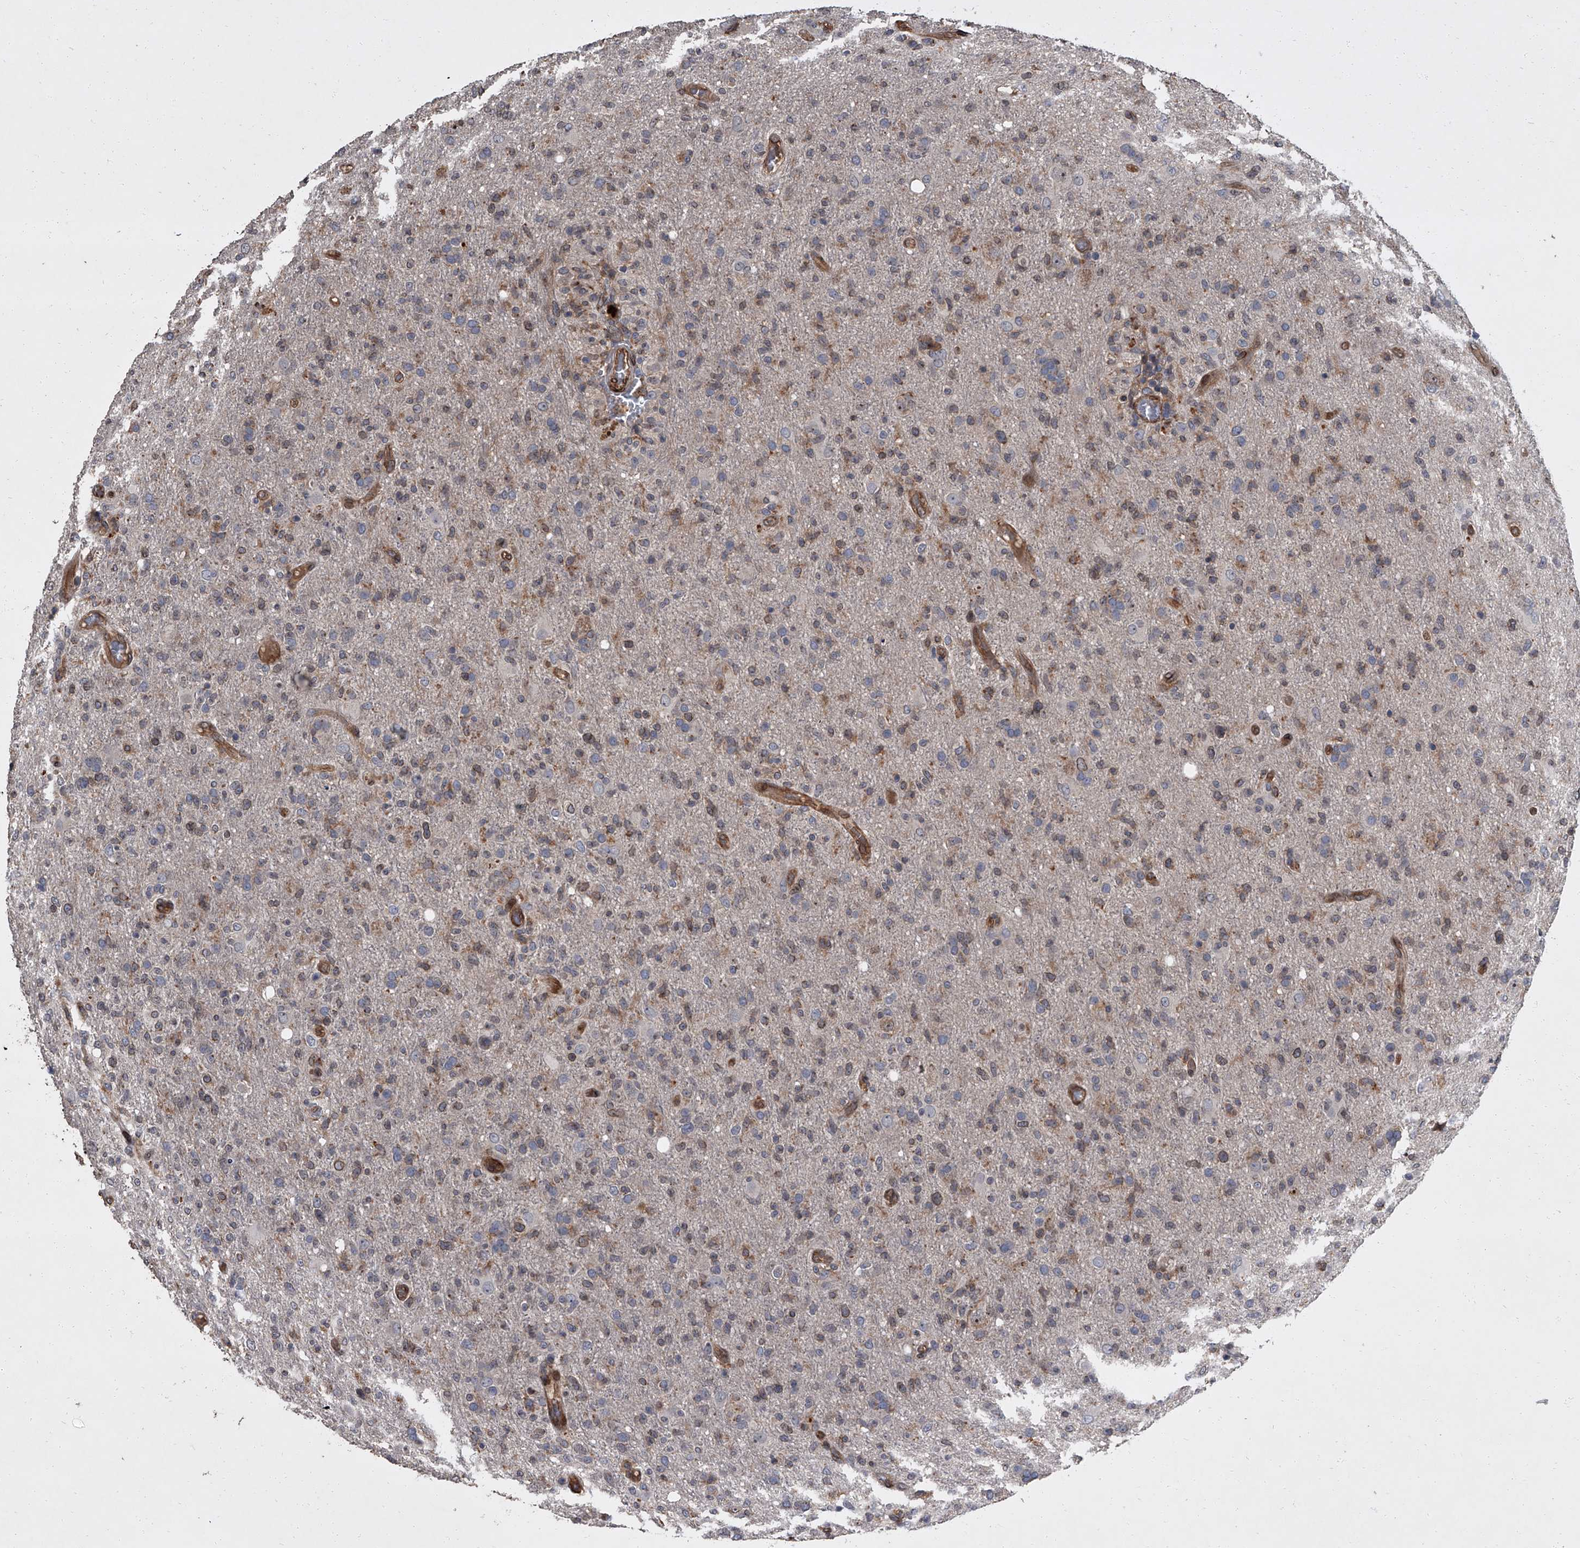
{"staining": {"intensity": "negative", "quantity": "none", "location": "none"}, "tissue": "glioma", "cell_type": "Tumor cells", "image_type": "cancer", "snomed": [{"axis": "morphology", "description": "Glioma, malignant, High grade"}, {"axis": "topography", "description": "Brain"}], "caption": "Immunohistochemical staining of human malignant glioma (high-grade) exhibits no significant staining in tumor cells. The staining is performed using DAB (3,3'-diaminobenzidine) brown chromogen with nuclei counter-stained in using hematoxylin.", "gene": "LRRC8C", "patient": {"sex": "female", "age": 57}}